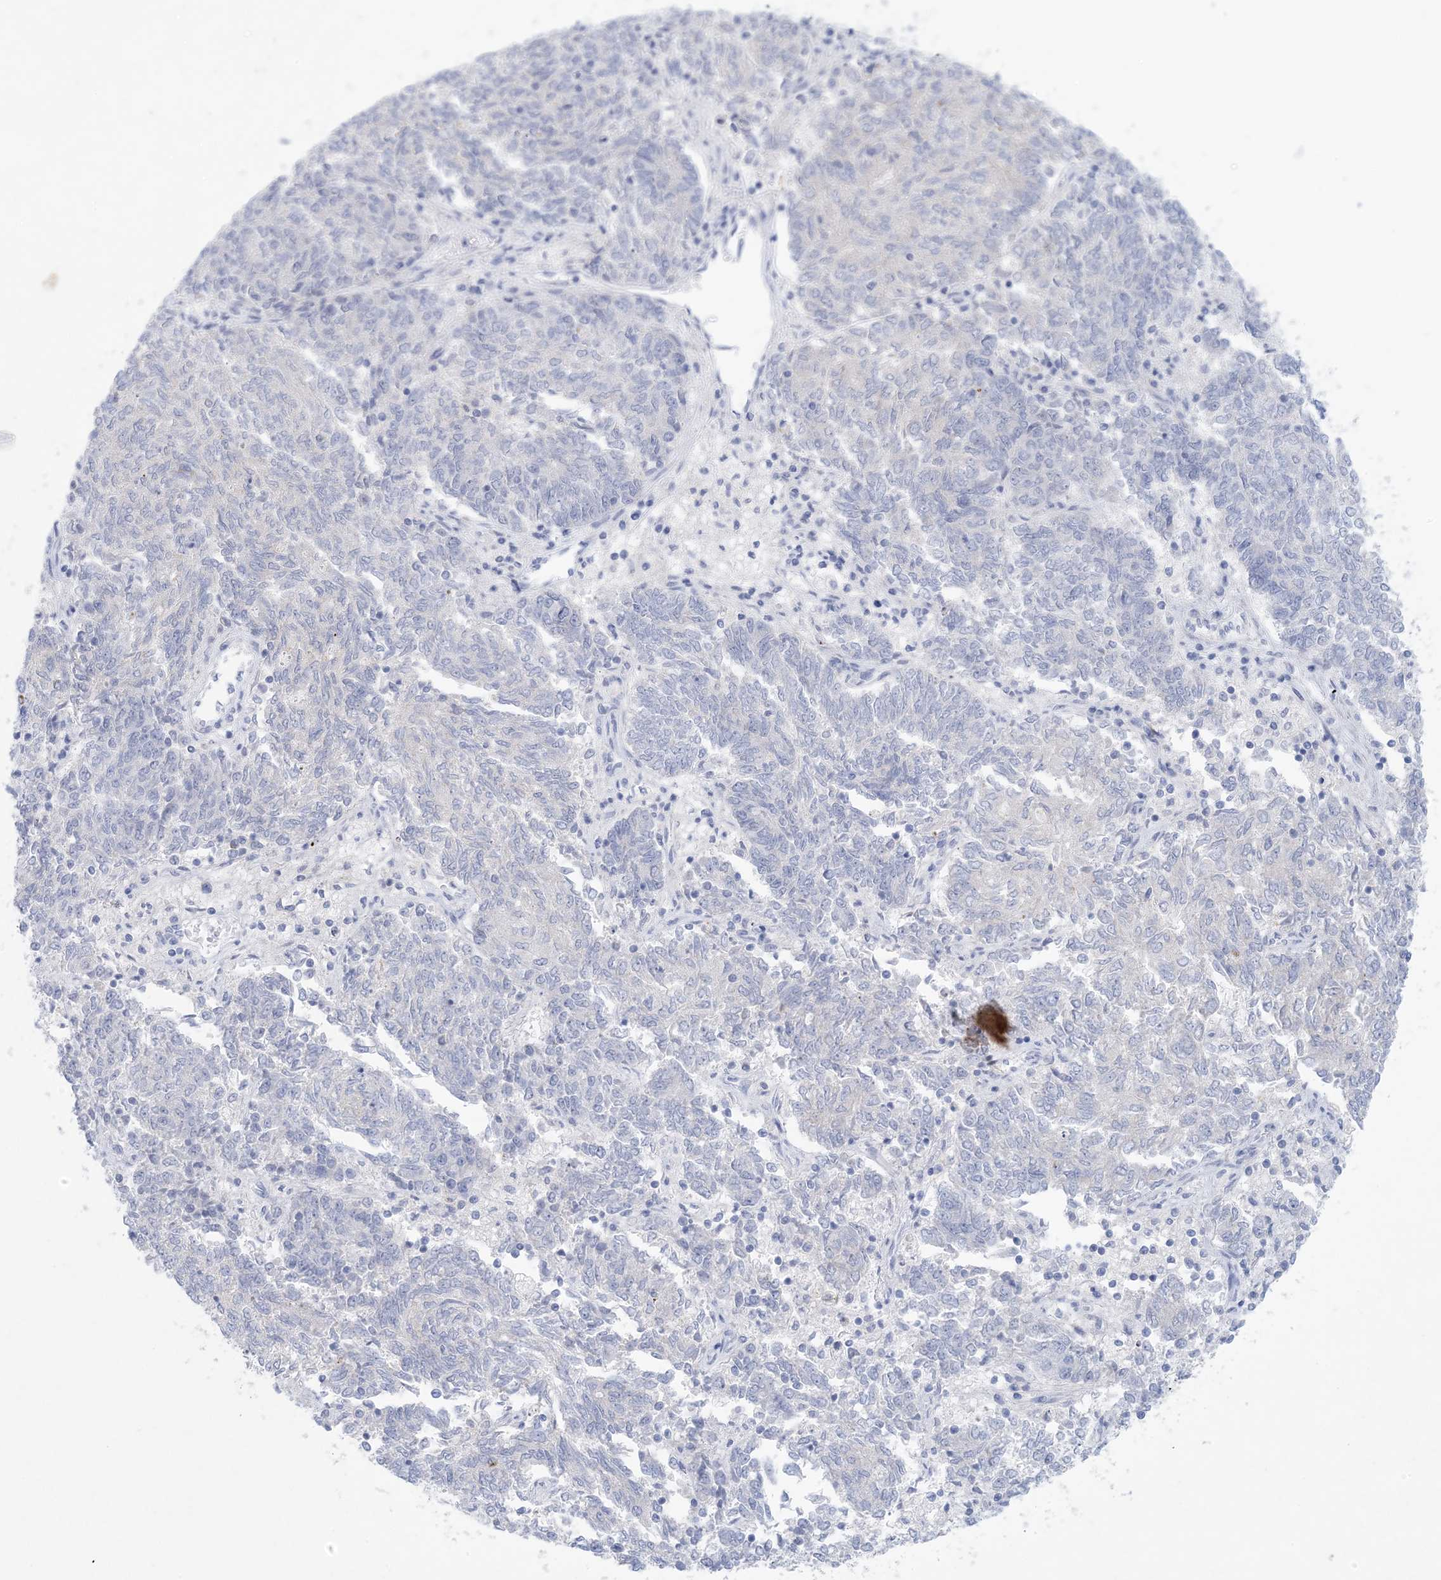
{"staining": {"intensity": "negative", "quantity": "none", "location": "none"}, "tissue": "endometrial cancer", "cell_type": "Tumor cells", "image_type": "cancer", "snomed": [{"axis": "morphology", "description": "Adenocarcinoma, NOS"}, {"axis": "topography", "description": "Endometrium"}], "caption": "An immunohistochemistry (IHC) micrograph of endometrial cancer is shown. There is no staining in tumor cells of endometrial cancer.", "gene": "GABRG1", "patient": {"sex": "female", "age": 80}}